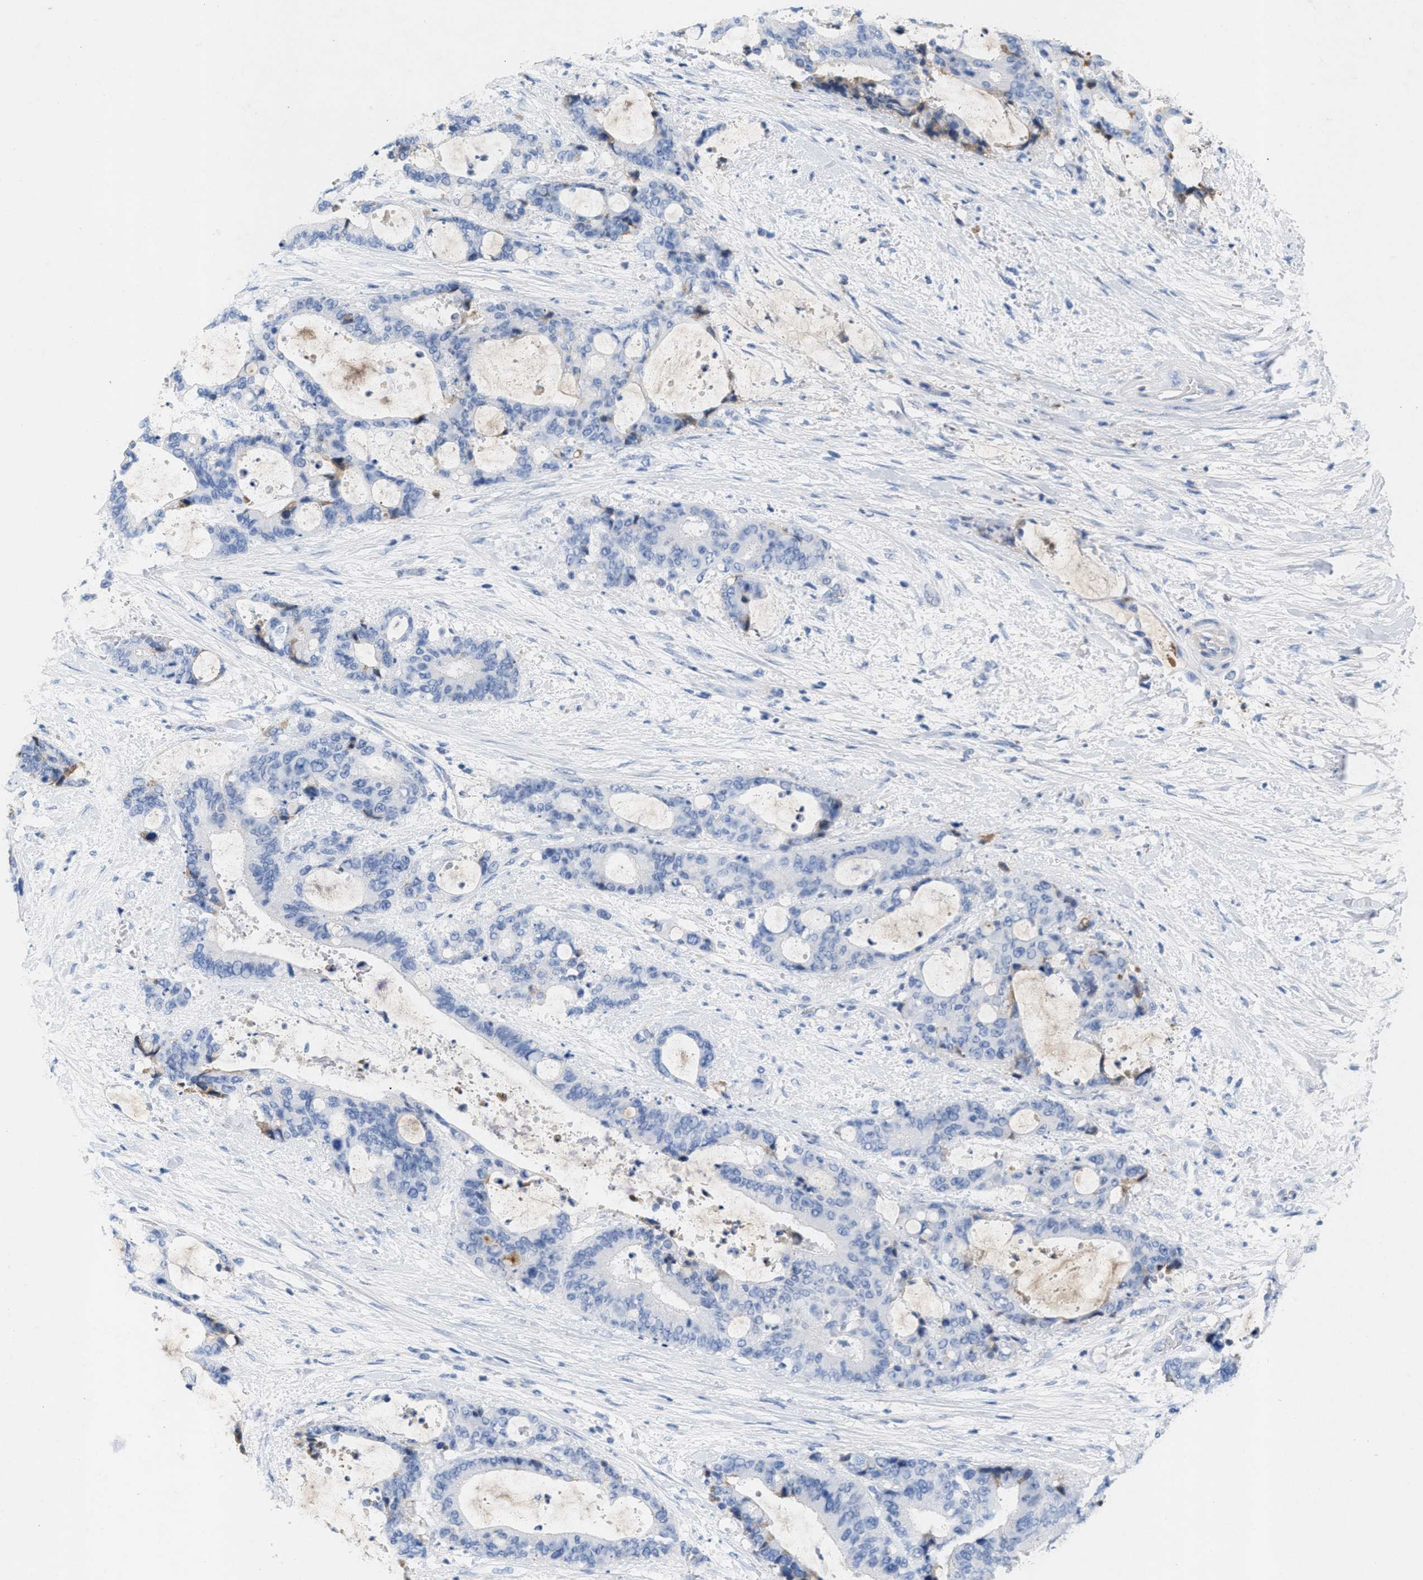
{"staining": {"intensity": "negative", "quantity": "none", "location": "none"}, "tissue": "liver cancer", "cell_type": "Tumor cells", "image_type": "cancer", "snomed": [{"axis": "morphology", "description": "Normal tissue, NOS"}, {"axis": "morphology", "description": "Cholangiocarcinoma"}, {"axis": "topography", "description": "Liver"}, {"axis": "topography", "description": "Peripheral nerve tissue"}], "caption": "There is no significant expression in tumor cells of liver cancer.", "gene": "APOH", "patient": {"sex": "female", "age": 73}}